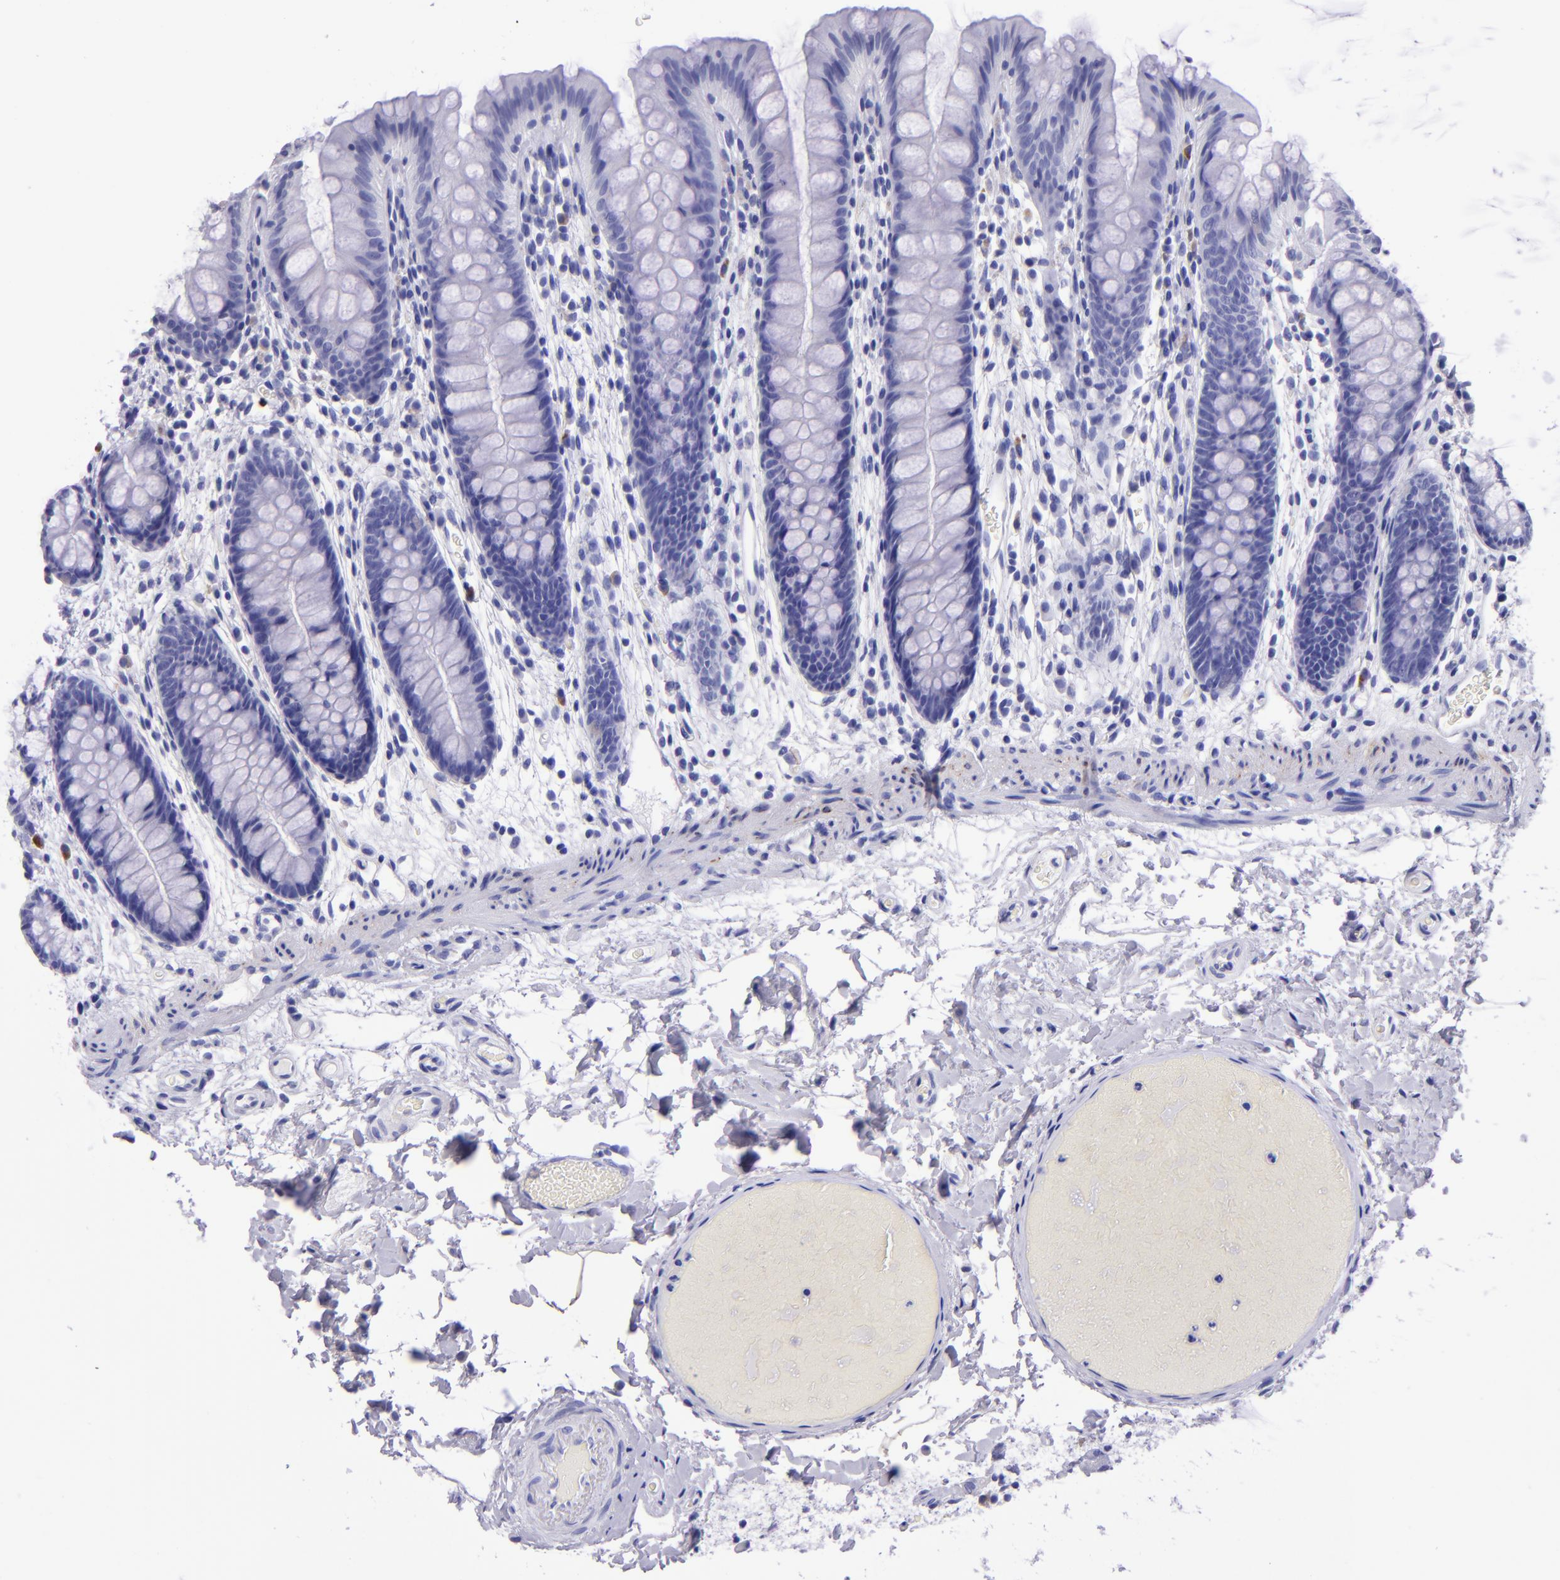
{"staining": {"intensity": "negative", "quantity": "none", "location": "none"}, "tissue": "colon", "cell_type": "Endothelial cells", "image_type": "normal", "snomed": [{"axis": "morphology", "description": "Normal tissue, NOS"}, {"axis": "topography", "description": "Smooth muscle"}, {"axis": "topography", "description": "Colon"}], "caption": "Immunohistochemistry (IHC) photomicrograph of unremarkable colon: human colon stained with DAB (3,3'-diaminobenzidine) shows no significant protein expression in endothelial cells.", "gene": "TYRP1", "patient": {"sex": "male", "age": 67}}